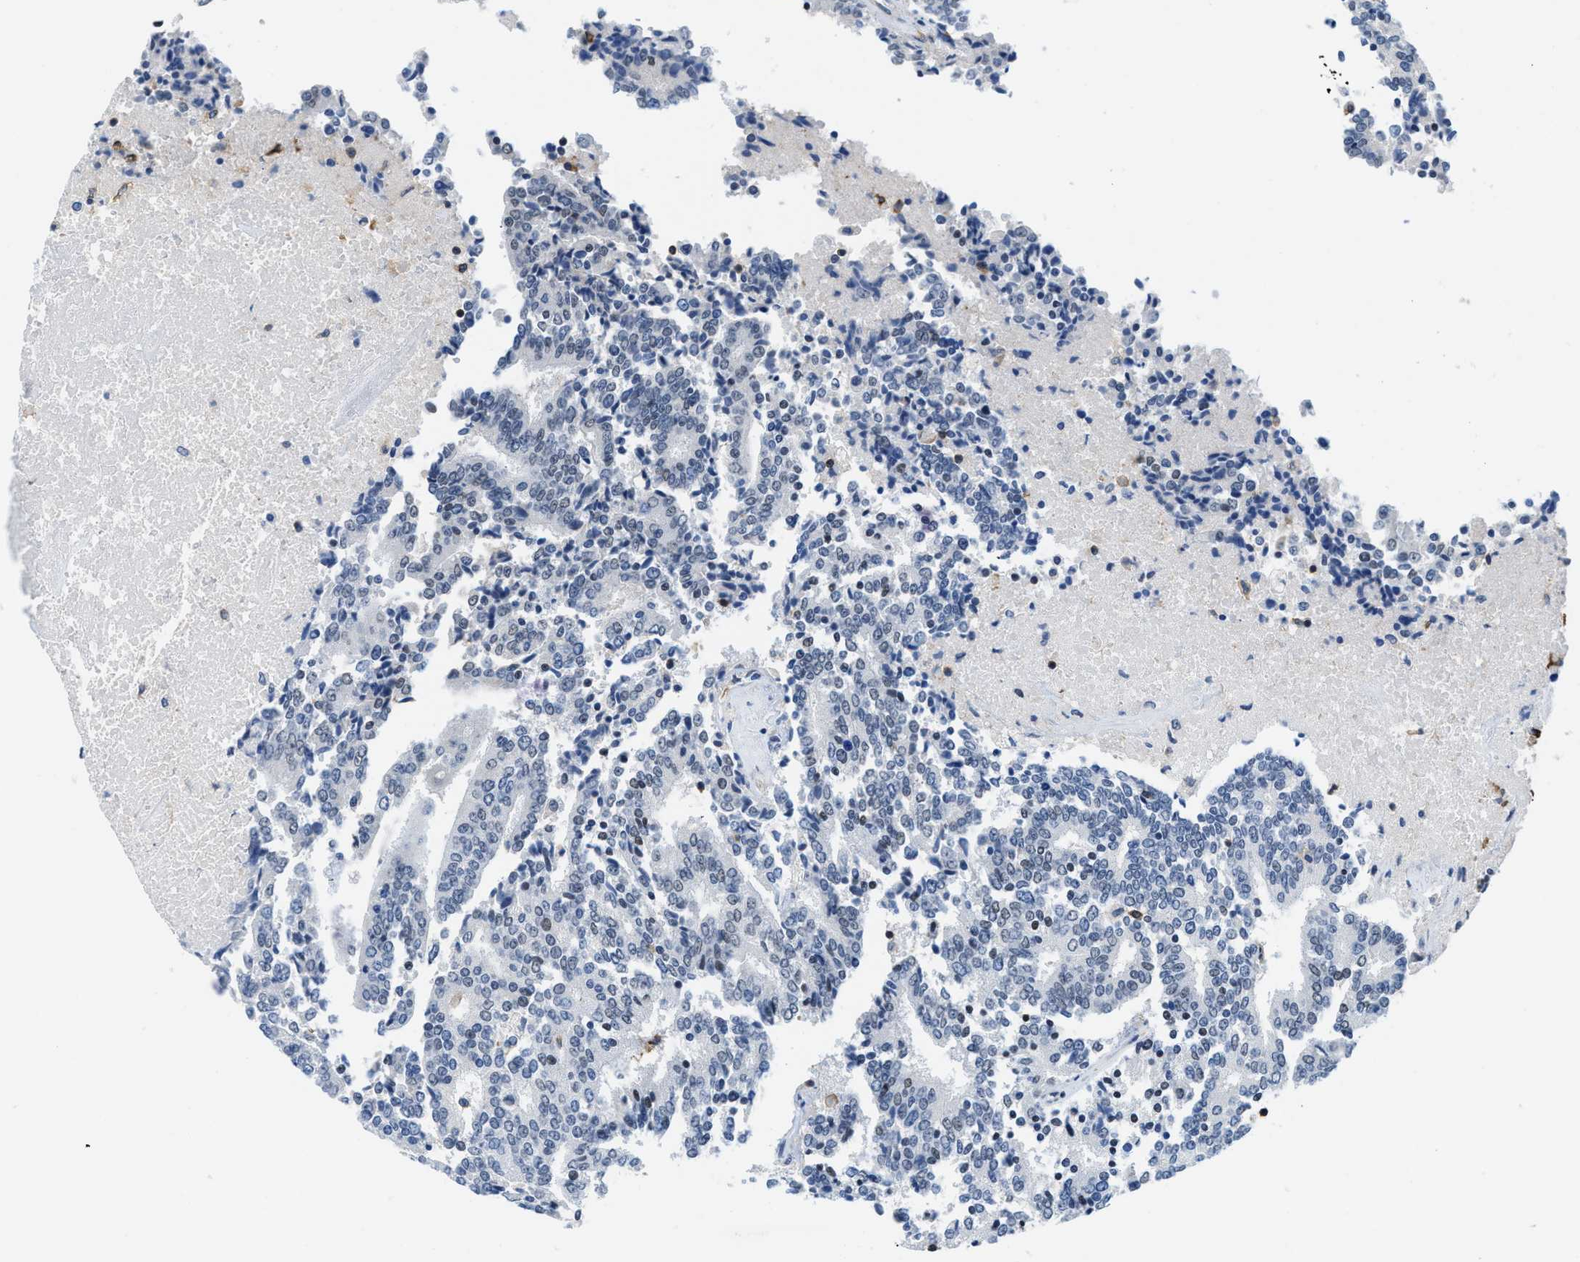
{"staining": {"intensity": "negative", "quantity": "none", "location": "none"}, "tissue": "prostate cancer", "cell_type": "Tumor cells", "image_type": "cancer", "snomed": [{"axis": "morphology", "description": "Normal tissue, NOS"}, {"axis": "morphology", "description": "Adenocarcinoma, High grade"}, {"axis": "topography", "description": "Prostate"}, {"axis": "topography", "description": "Seminal veicle"}], "caption": "Prostate cancer (adenocarcinoma (high-grade)) was stained to show a protein in brown. There is no significant staining in tumor cells.", "gene": "FAM151A", "patient": {"sex": "male", "age": 55}}